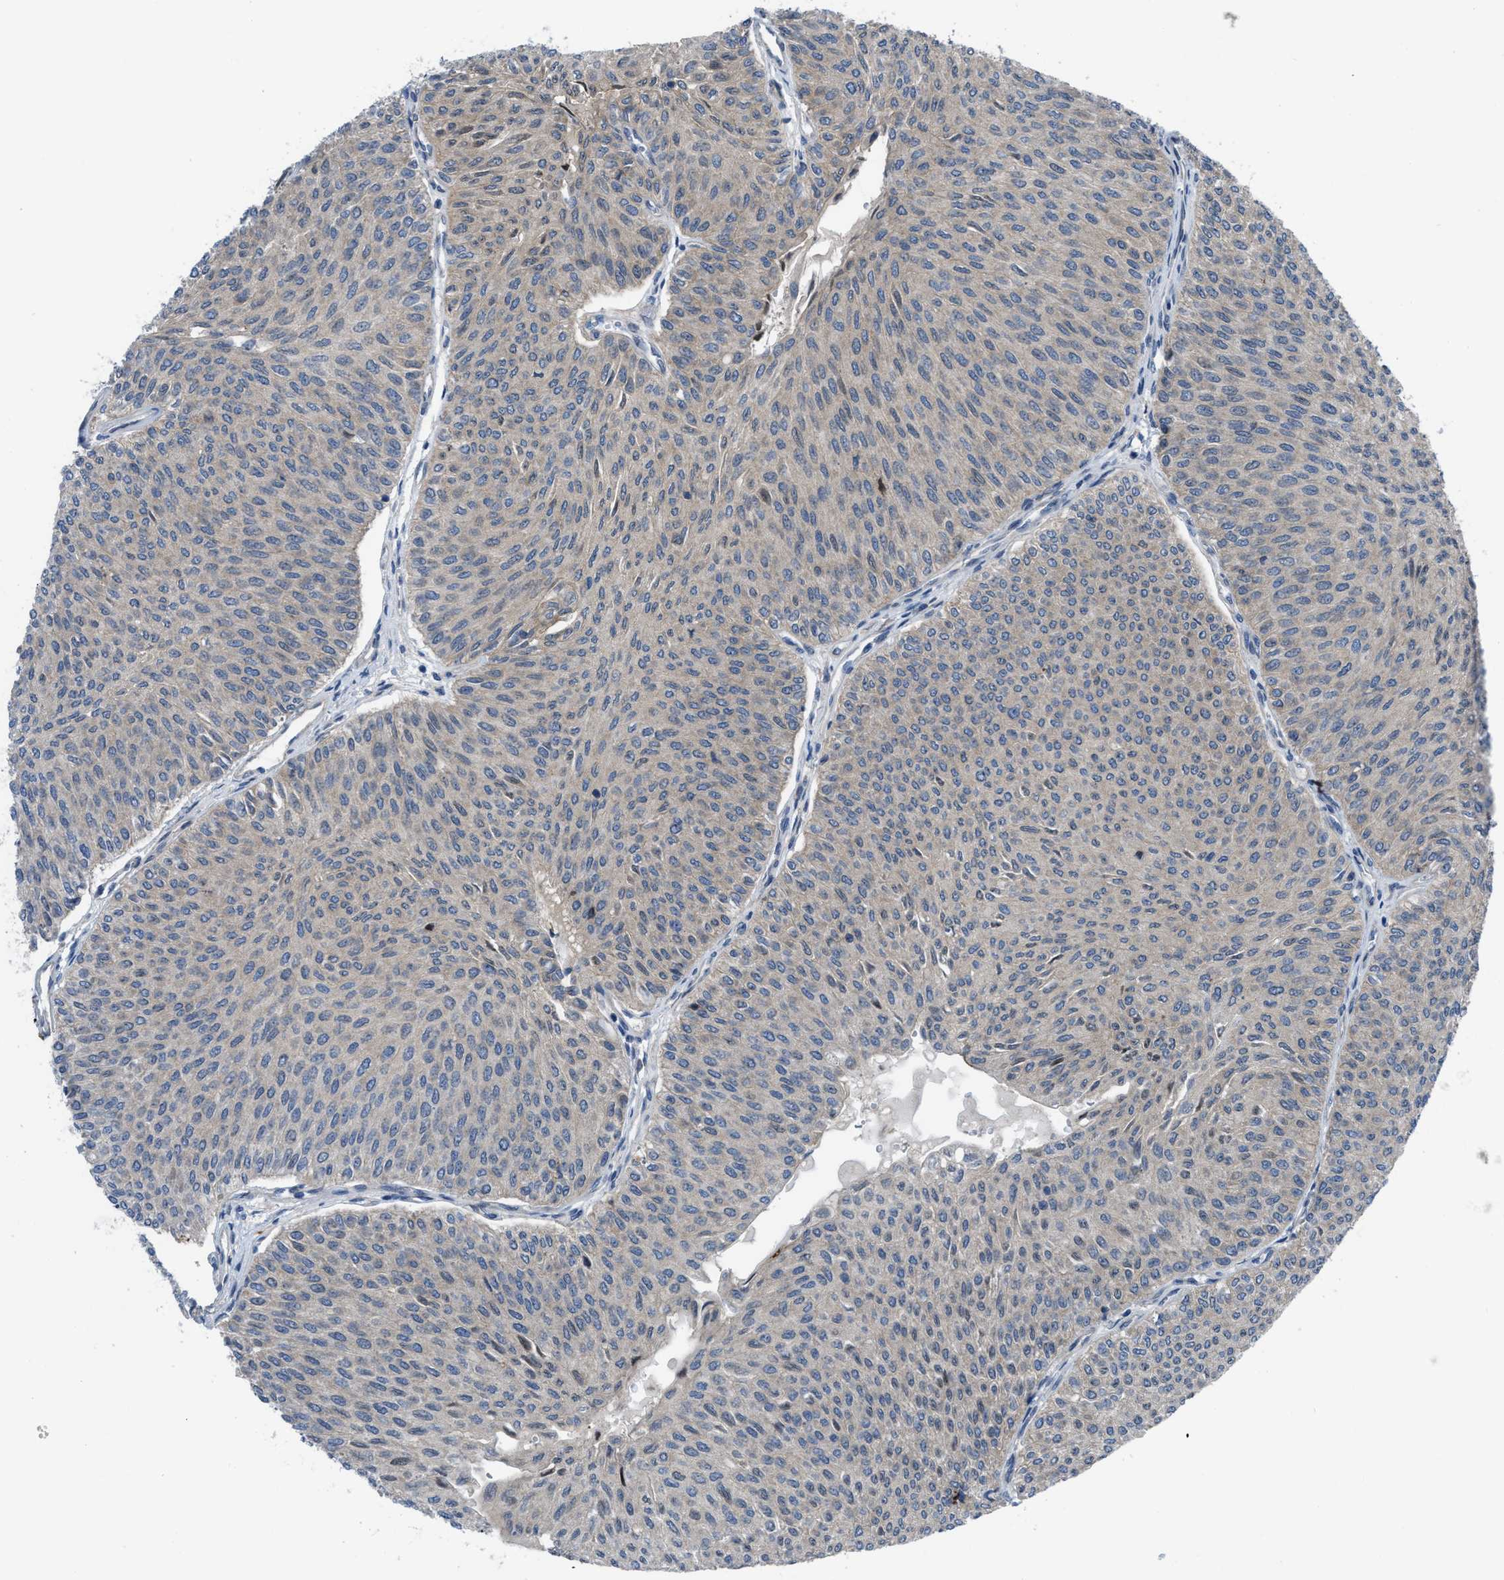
{"staining": {"intensity": "weak", "quantity": ">75%", "location": "cytoplasmic/membranous"}, "tissue": "urothelial cancer", "cell_type": "Tumor cells", "image_type": "cancer", "snomed": [{"axis": "morphology", "description": "Urothelial carcinoma, Low grade"}, {"axis": "topography", "description": "Urinary bladder"}], "caption": "DAB (3,3'-diaminobenzidine) immunohistochemical staining of low-grade urothelial carcinoma demonstrates weak cytoplasmic/membranous protein positivity in approximately >75% of tumor cells.", "gene": "MYO18A", "patient": {"sex": "male", "age": 78}}